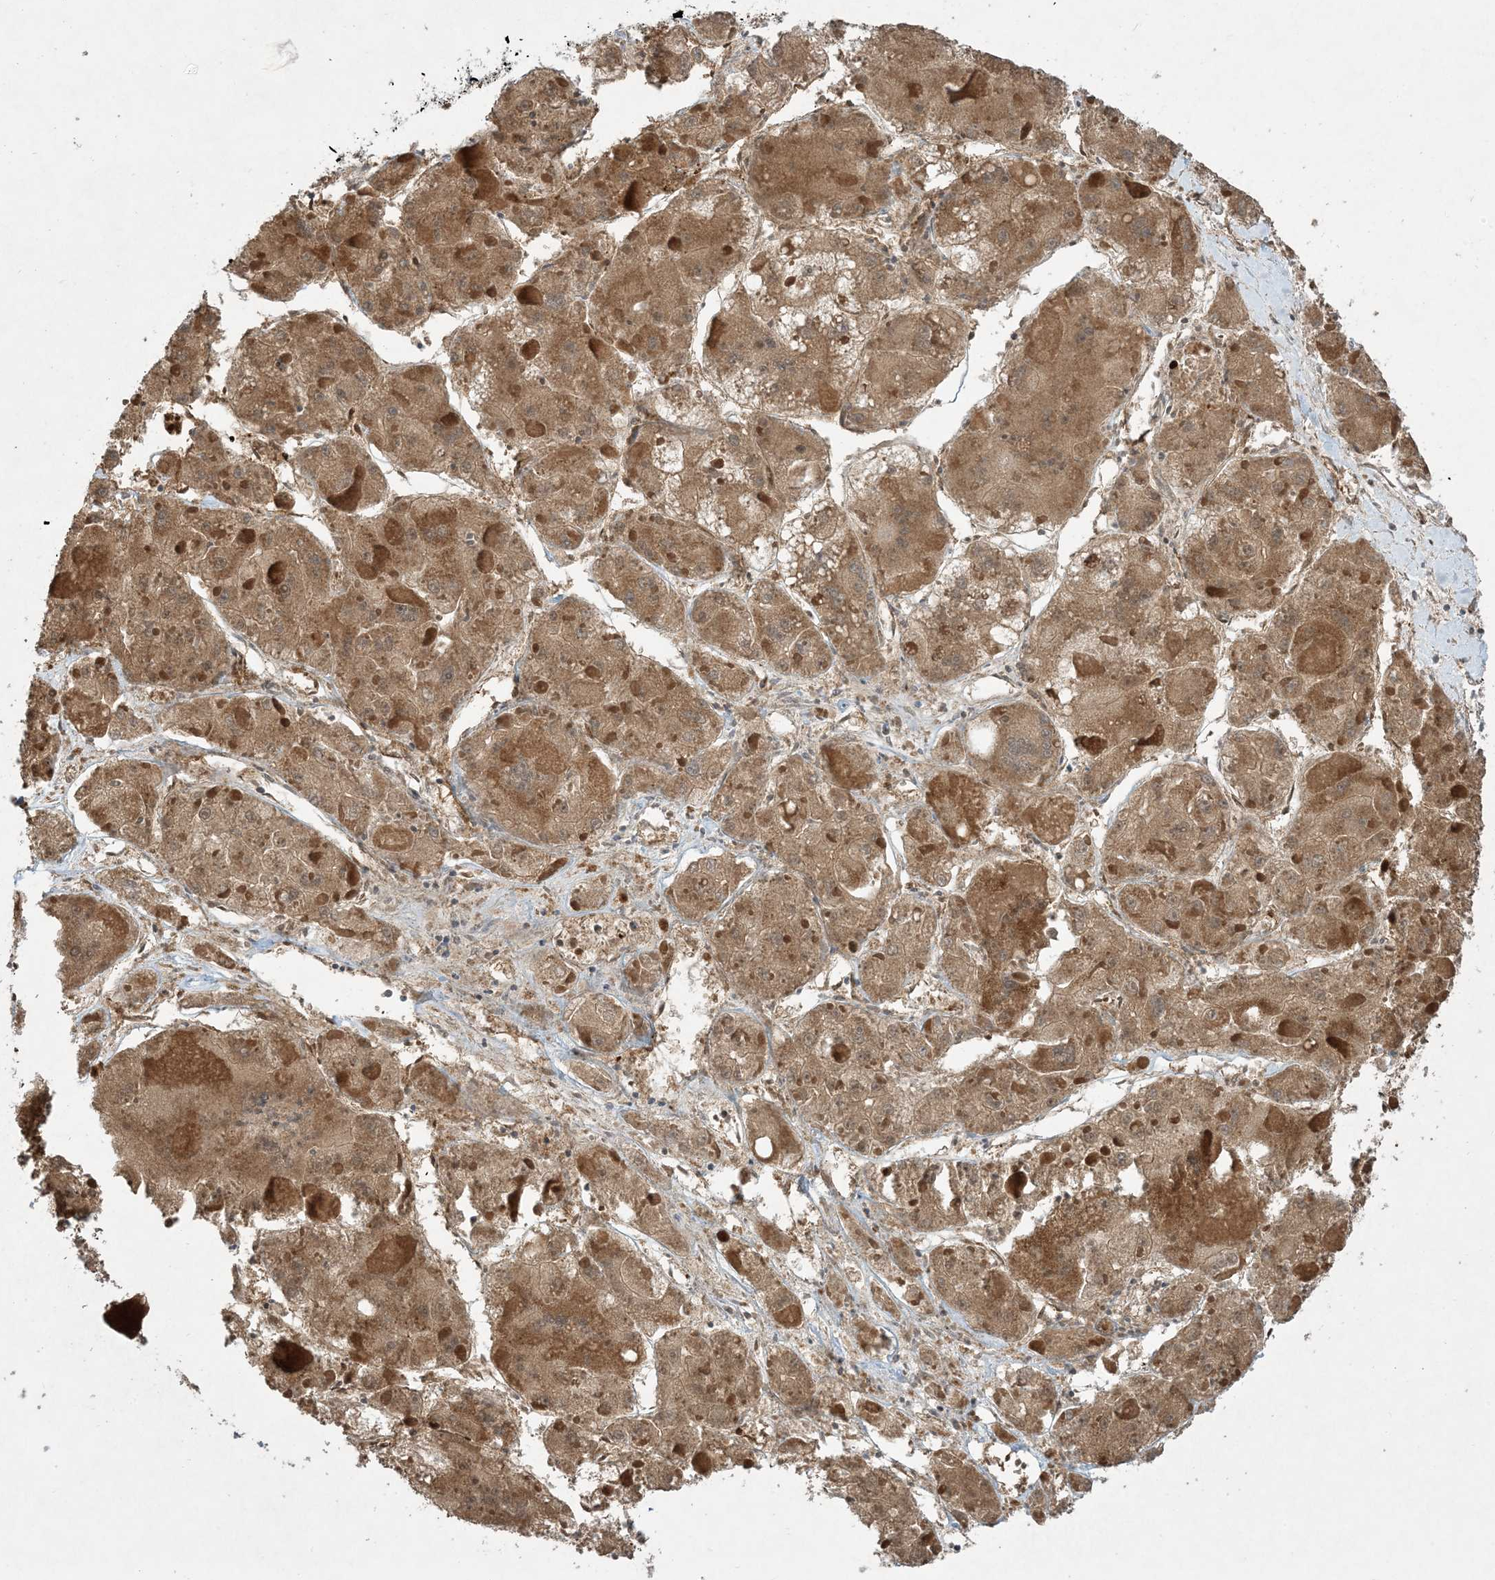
{"staining": {"intensity": "moderate", "quantity": ">75%", "location": "cytoplasmic/membranous"}, "tissue": "liver cancer", "cell_type": "Tumor cells", "image_type": "cancer", "snomed": [{"axis": "morphology", "description": "Carcinoma, Hepatocellular, NOS"}, {"axis": "topography", "description": "Liver"}], "caption": "The histopathology image shows immunohistochemical staining of liver hepatocellular carcinoma. There is moderate cytoplasmic/membranous positivity is appreciated in approximately >75% of tumor cells.", "gene": "PPM1F", "patient": {"sex": "female", "age": 73}}